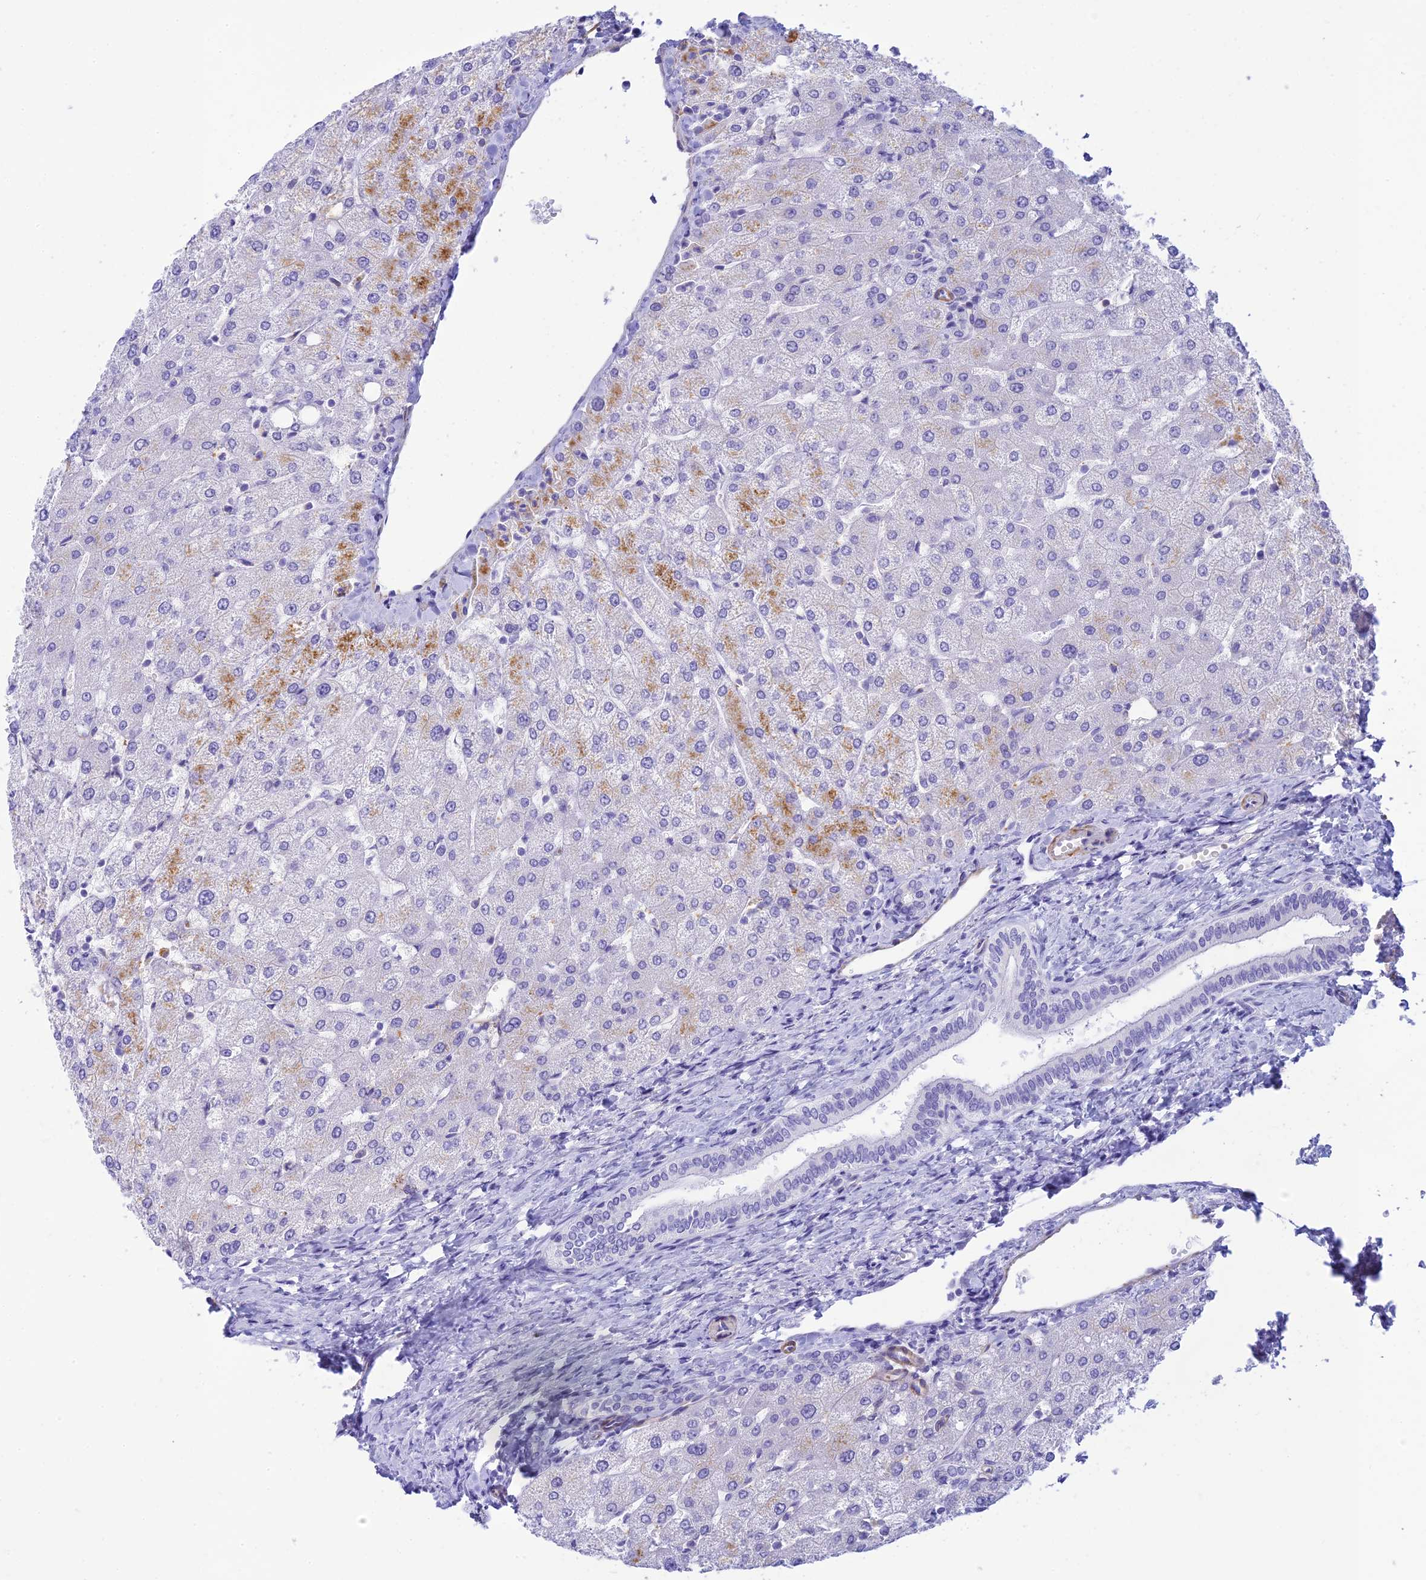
{"staining": {"intensity": "negative", "quantity": "none", "location": "none"}, "tissue": "liver", "cell_type": "Cholangiocytes", "image_type": "normal", "snomed": [{"axis": "morphology", "description": "Normal tissue, NOS"}, {"axis": "topography", "description": "Liver"}], "caption": "An immunohistochemistry (IHC) histopathology image of unremarkable liver is shown. There is no staining in cholangiocytes of liver. (DAB IHC, high magnification).", "gene": "FBXW4", "patient": {"sex": "female", "age": 54}}